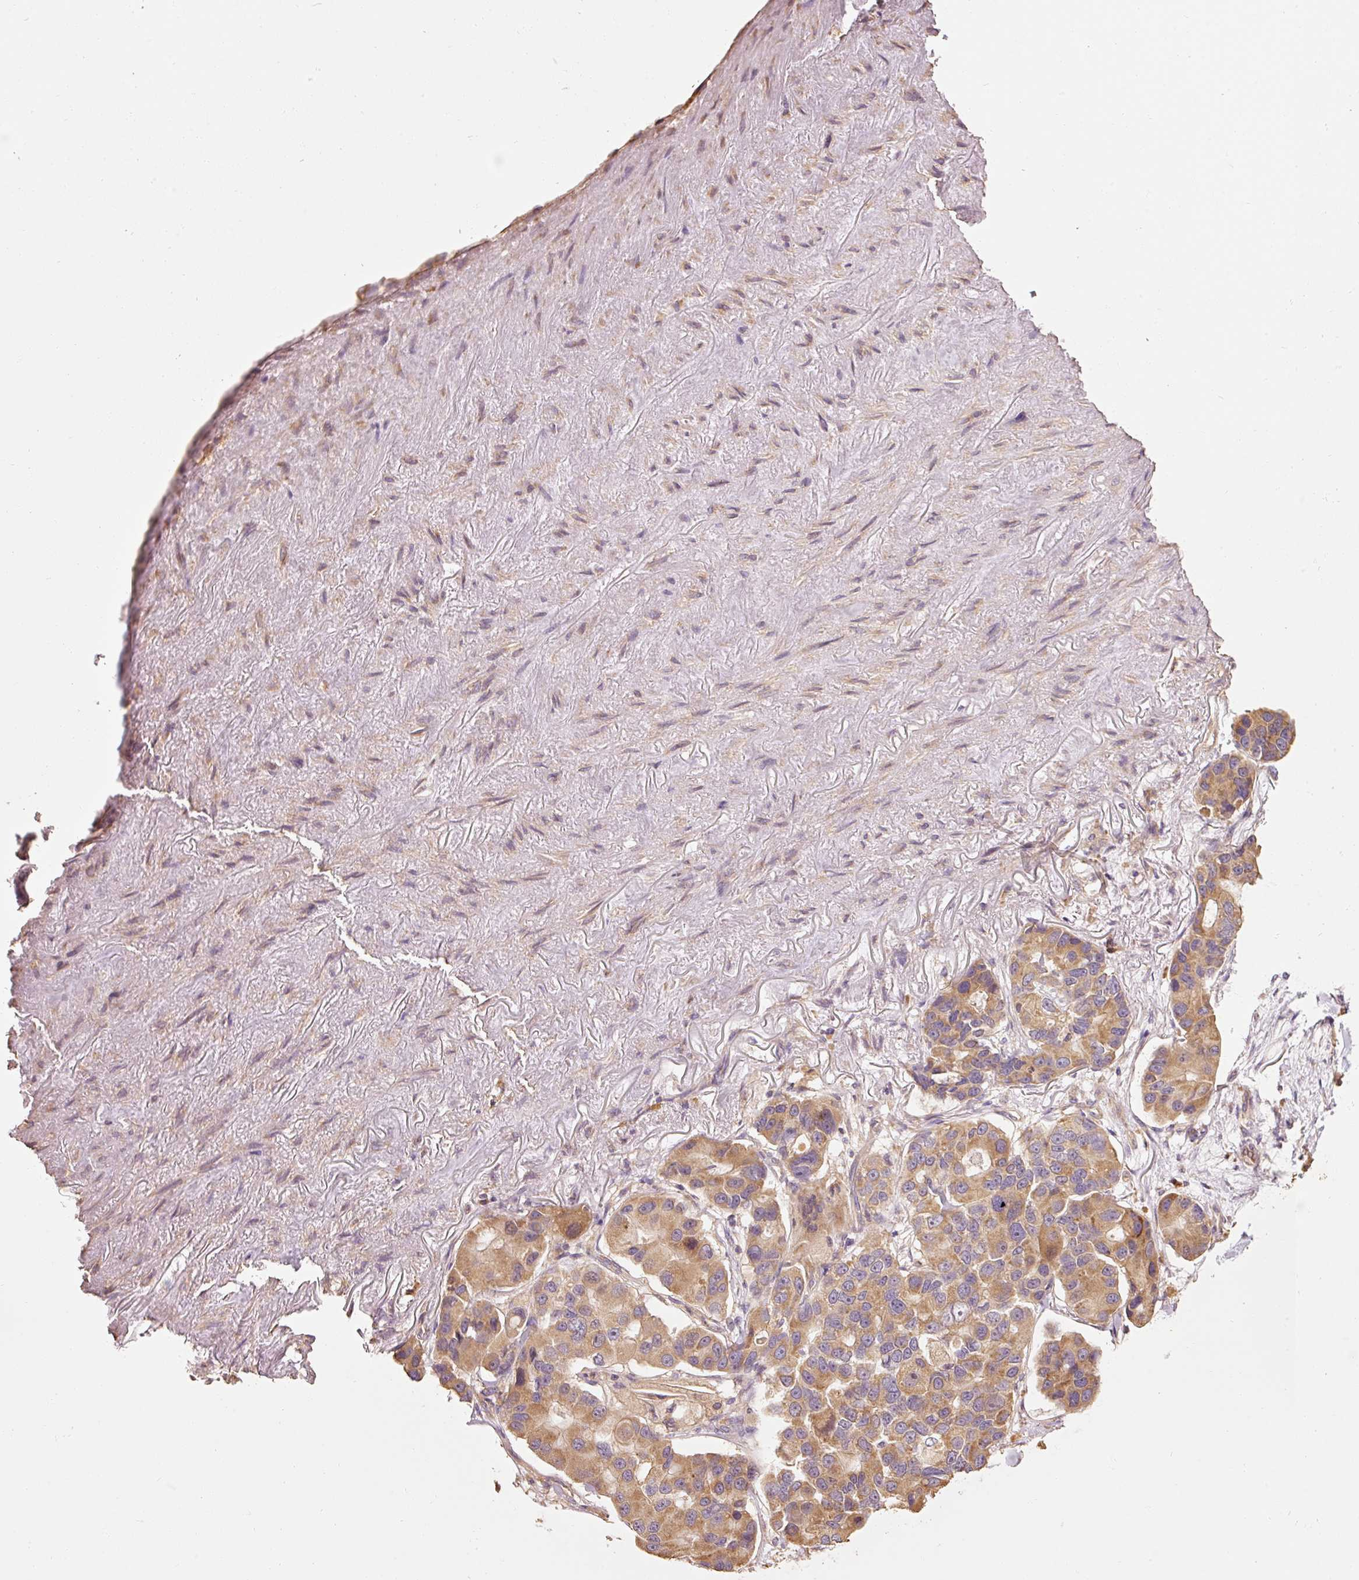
{"staining": {"intensity": "moderate", "quantity": ">75%", "location": "cytoplasmic/membranous"}, "tissue": "lung cancer", "cell_type": "Tumor cells", "image_type": "cancer", "snomed": [{"axis": "morphology", "description": "Adenocarcinoma, NOS"}, {"axis": "topography", "description": "Lung"}], "caption": "Protein staining of lung cancer tissue demonstrates moderate cytoplasmic/membranous positivity in approximately >75% of tumor cells. (DAB = brown stain, brightfield microscopy at high magnification).", "gene": "EFHC1", "patient": {"sex": "female", "age": 54}}